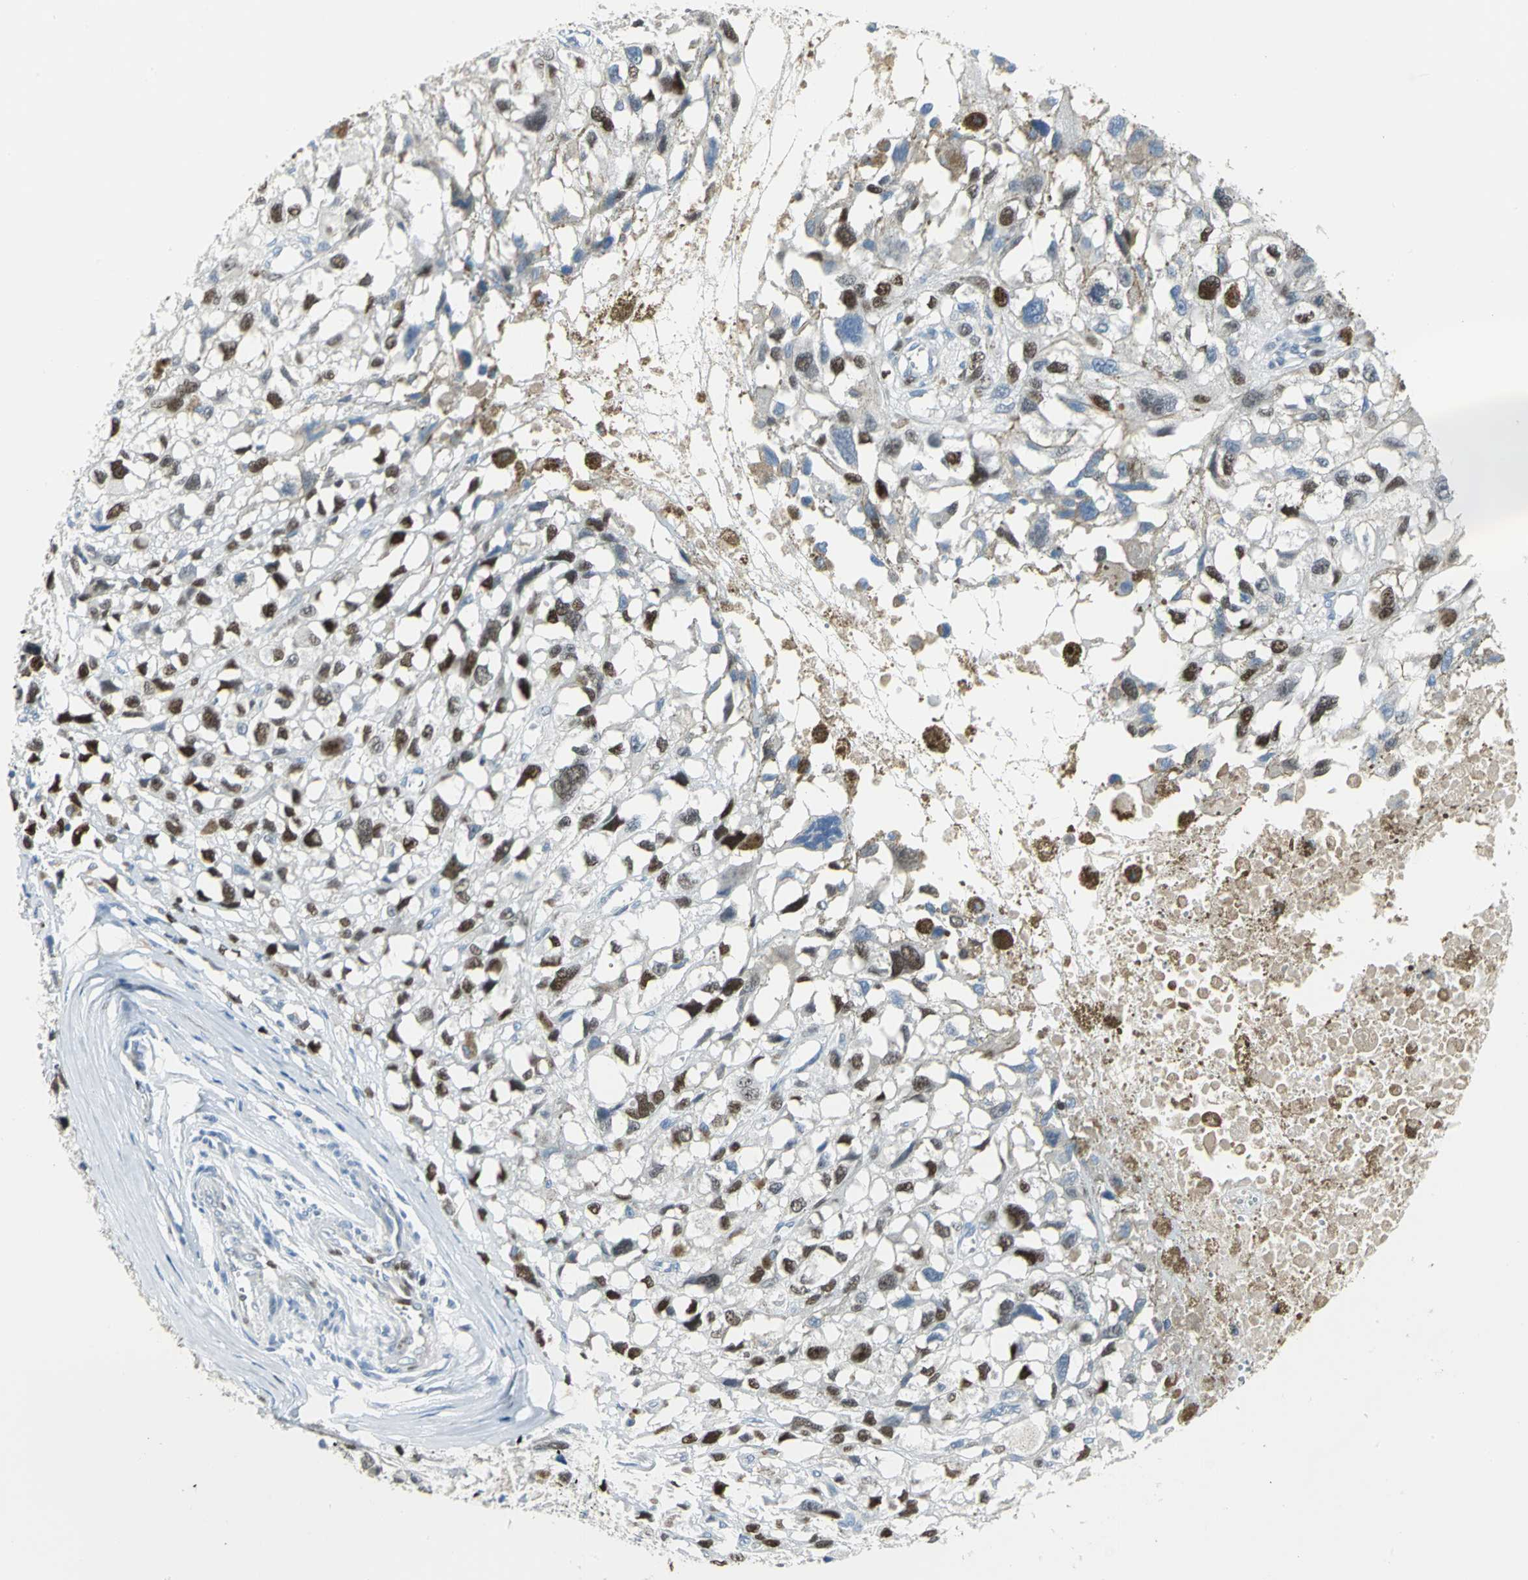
{"staining": {"intensity": "moderate", "quantity": ">75%", "location": "nuclear"}, "tissue": "melanoma", "cell_type": "Tumor cells", "image_type": "cancer", "snomed": [{"axis": "morphology", "description": "Malignant melanoma, Metastatic site"}, {"axis": "topography", "description": "Lymph node"}], "caption": "Melanoma stained for a protein (brown) exhibits moderate nuclear positive expression in approximately >75% of tumor cells.", "gene": "MCM3", "patient": {"sex": "male", "age": 59}}